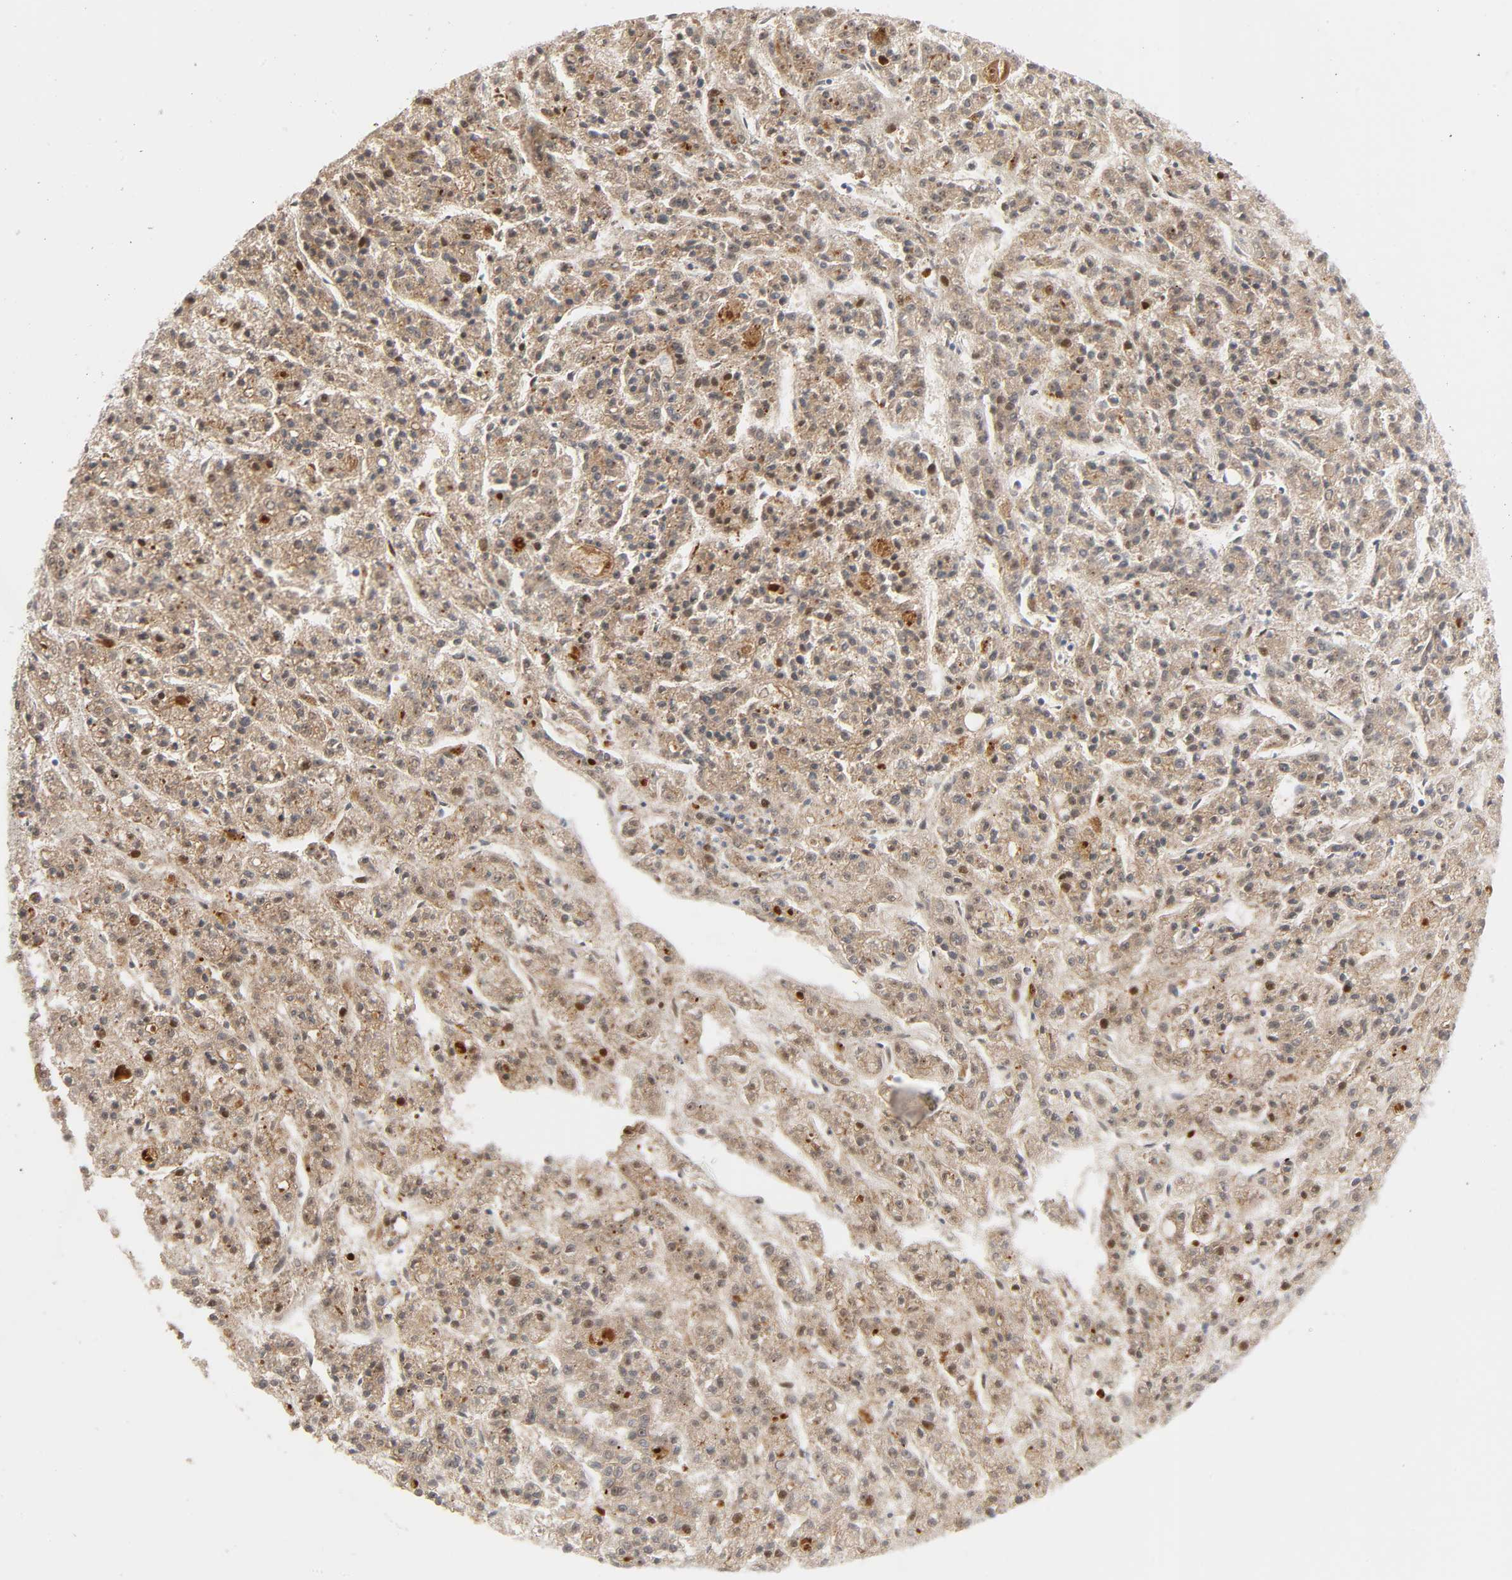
{"staining": {"intensity": "moderate", "quantity": ">75%", "location": "cytoplasmic/membranous"}, "tissue": "liver cancer", "cell_type": "Tumor cells", "image_type": "cancer", "snomed": [{"axis": "morphology", "description": "Carcinoma, Hepatocellular, NOS"}, {"axis": "topography", "description": "Liver"}], "caption": "Liver cancer (hepatocellular carcinoma) stained with DAB (3,3'-diaminobenzidine) immunohistochemistry reveals medium levels of moderate cytoplasmic/membranous positivity in approximately >75% of tumor cells.", "gene": "FAM118A", "patient": {"sex": "male", "age": 70}}